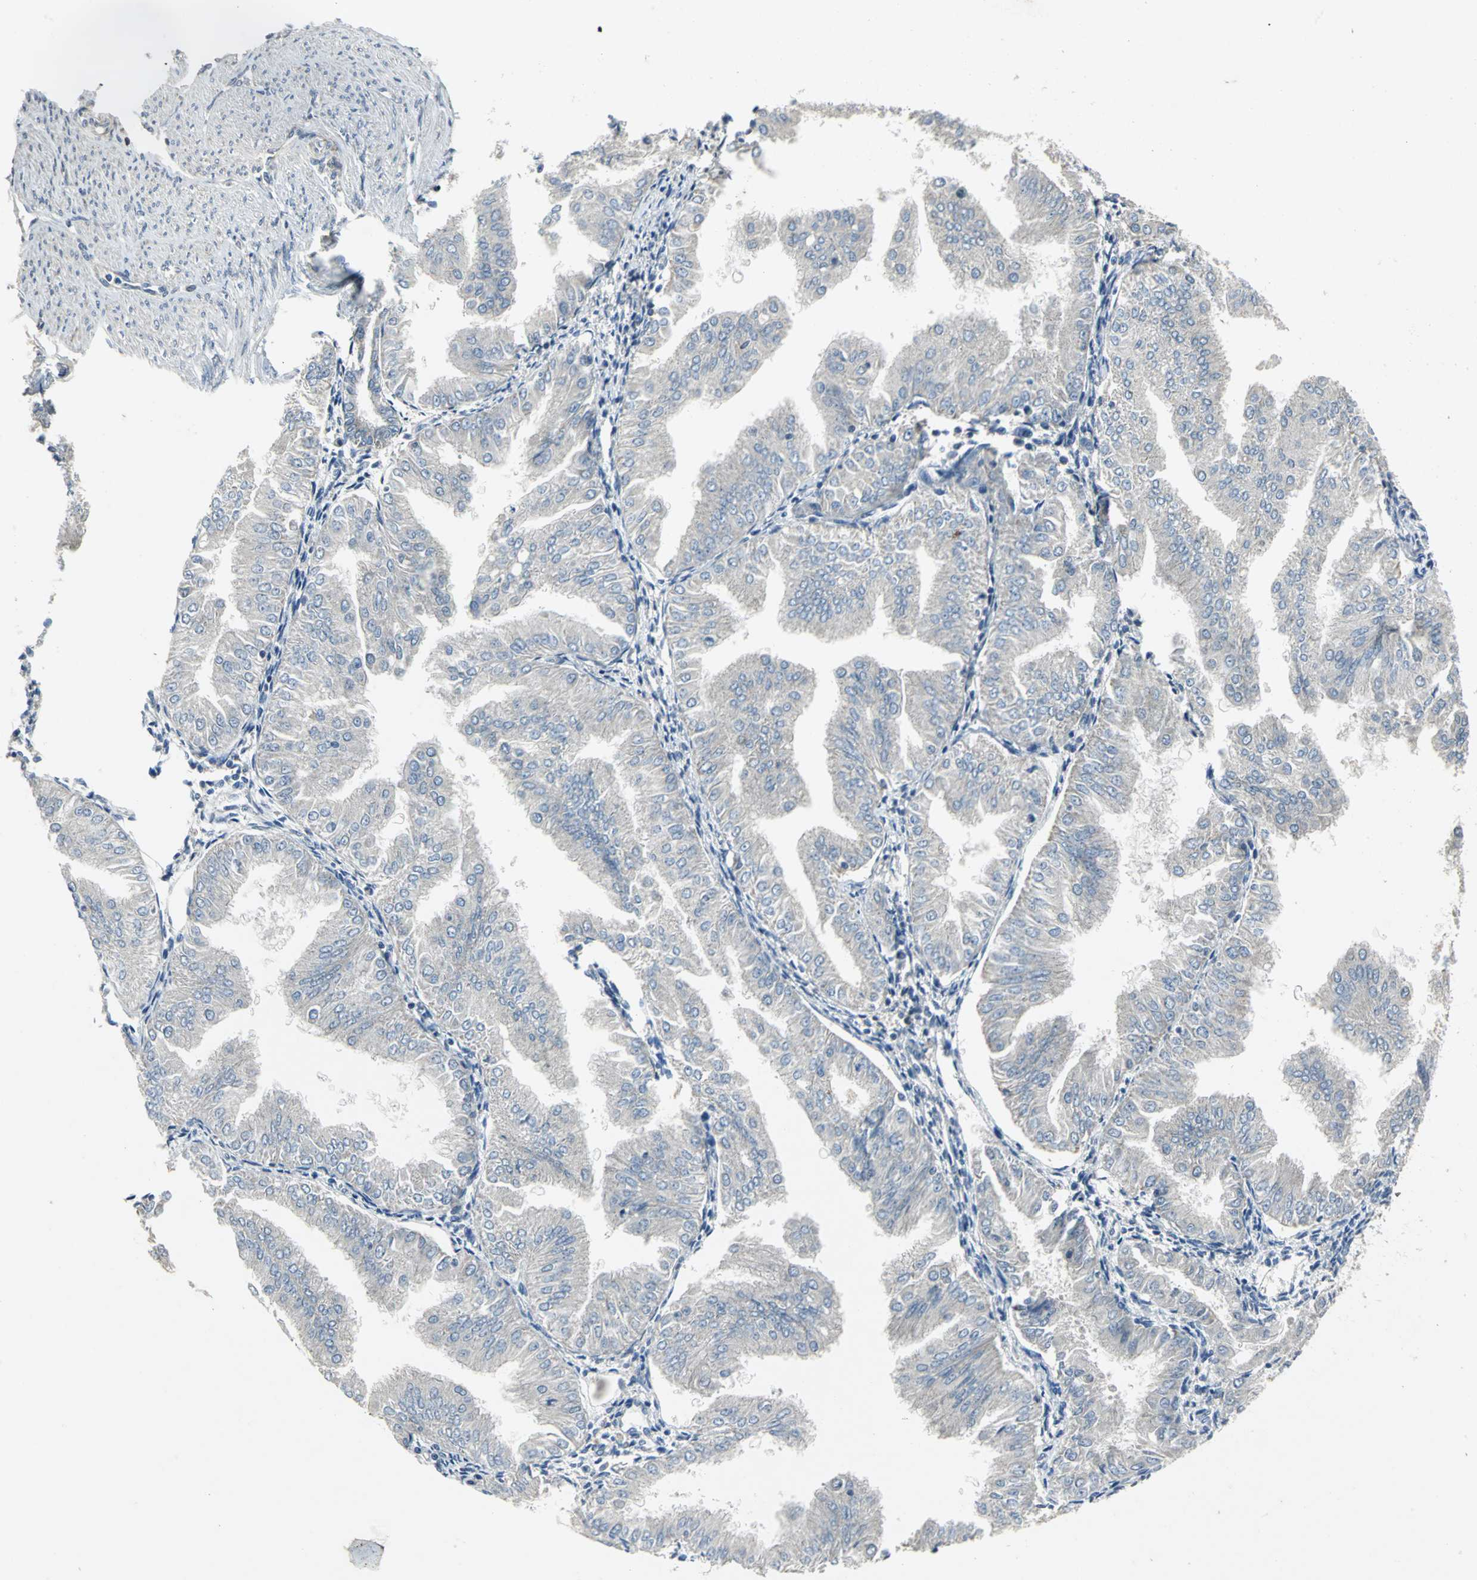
{"staining": {"intensity": "weak", "quantity": "25%-75%", "location": "cytoplasmic/membranous"}, "tissue": "endometrial cancer", "cell_type": "Tumor cells", "image_type": "cancer", "snomed": [{"axis": "morphology", "description": "Adenocarcinoma, NOS"}, {"axis": "topography", "description": "Endometrium"}], "caption": "Protein staining by immunohistochemistry (IHC) shows weak cytoplasmic/membranous staining in about 25%-75% of tumor cells in endometrial cancer (adenocarcinoma).", "gene": "JADE3", "patient": {"sex": "female", "age": 53}}